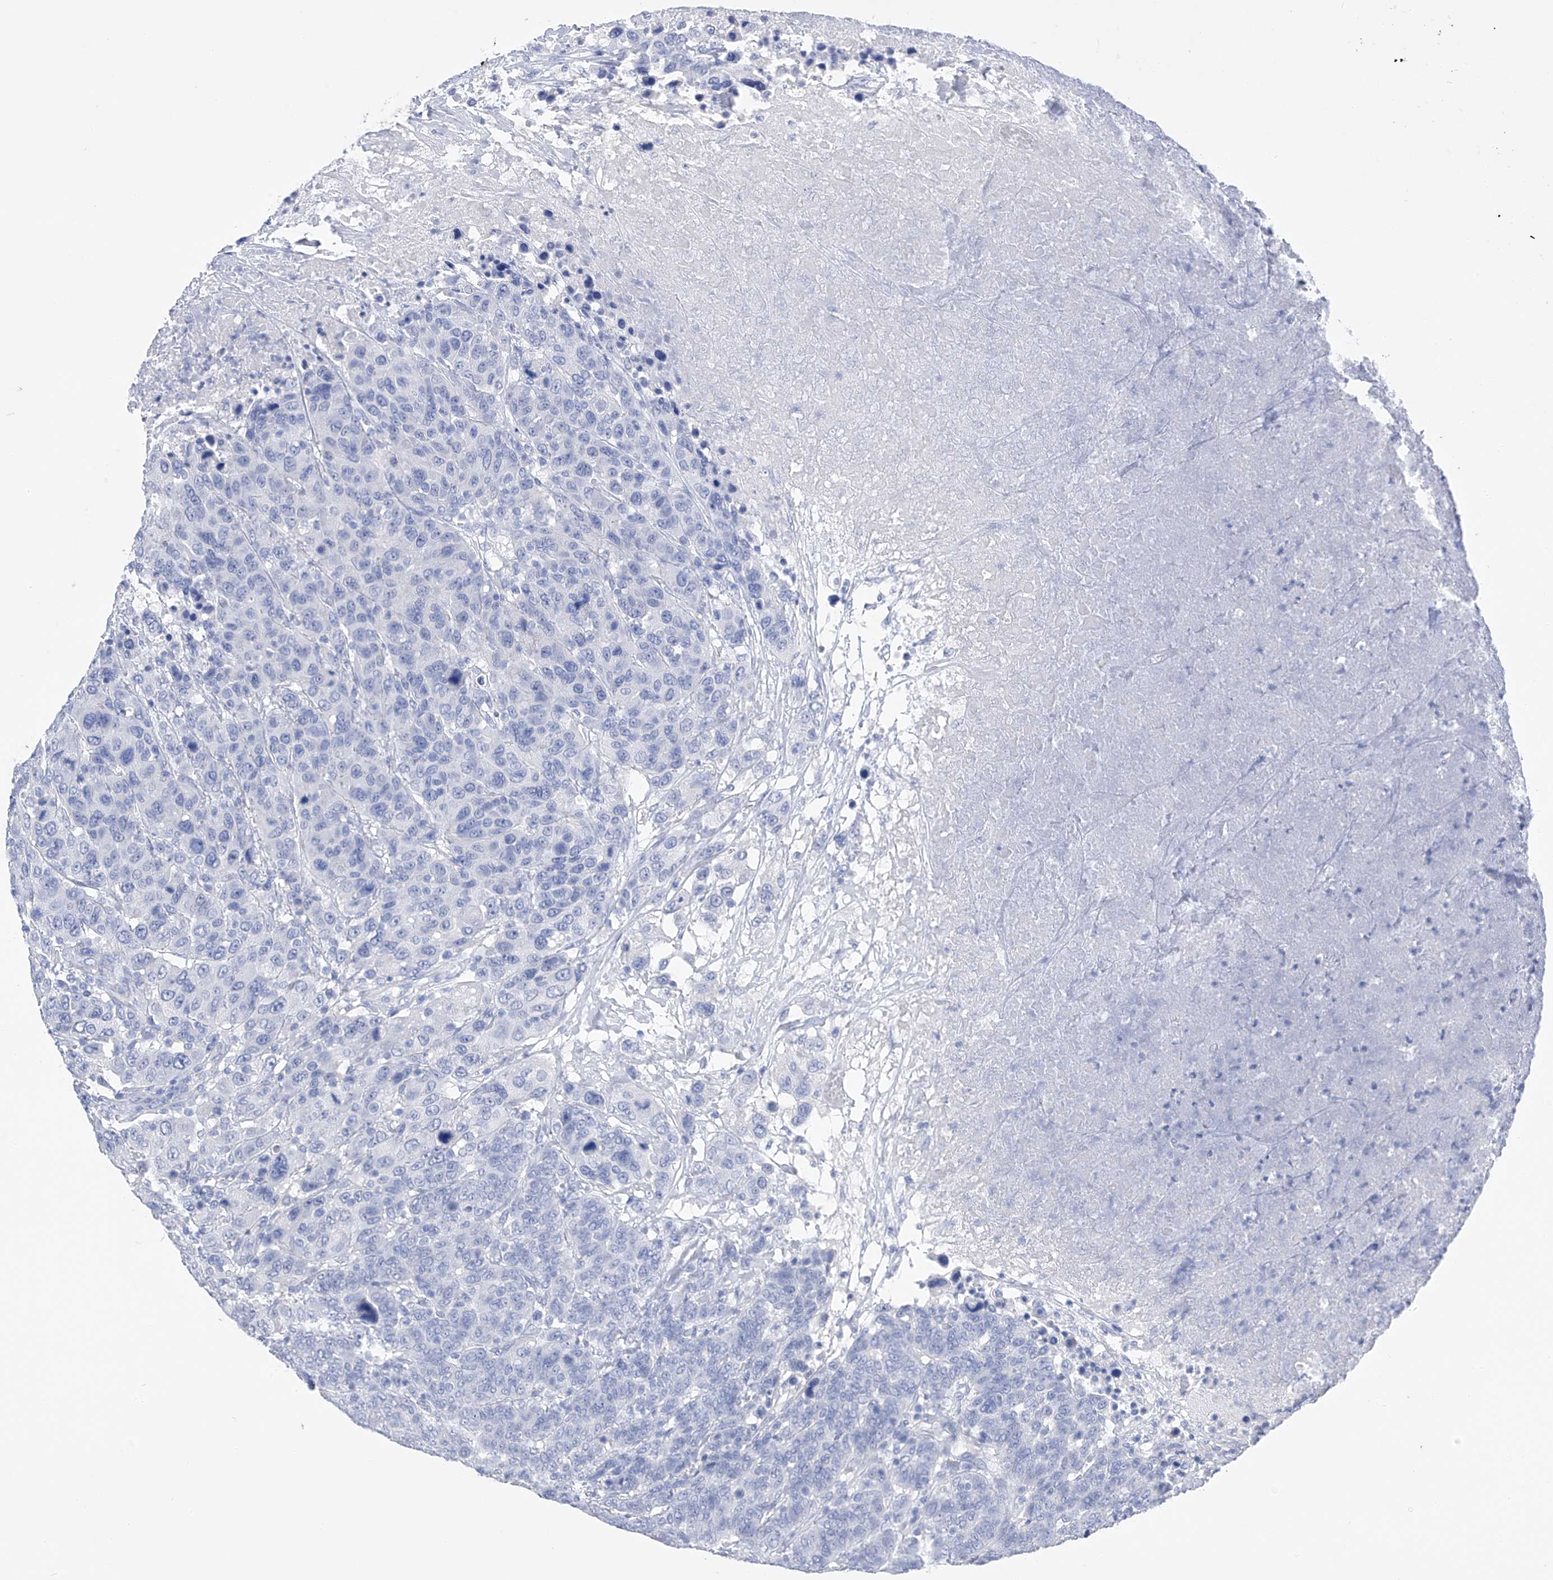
{"staining": {"intensity": "negative", "quantity": "none", "location": "none"}, "tissue": "breast cancer", "cell_type": "Tumor cells", "image_type": "cancer", "snomed": [{"axis": "morphology", "description": "Duct carcinoma"}, {"axis": "topography", "description": "Breast"}], "caption": "Micrograph shows no significant protein staining in tumor cells of breast cancer (invasive ductal carcinoma).", "gene": "ADRA1A", "patient": {"sex": "female", "age": 37}}